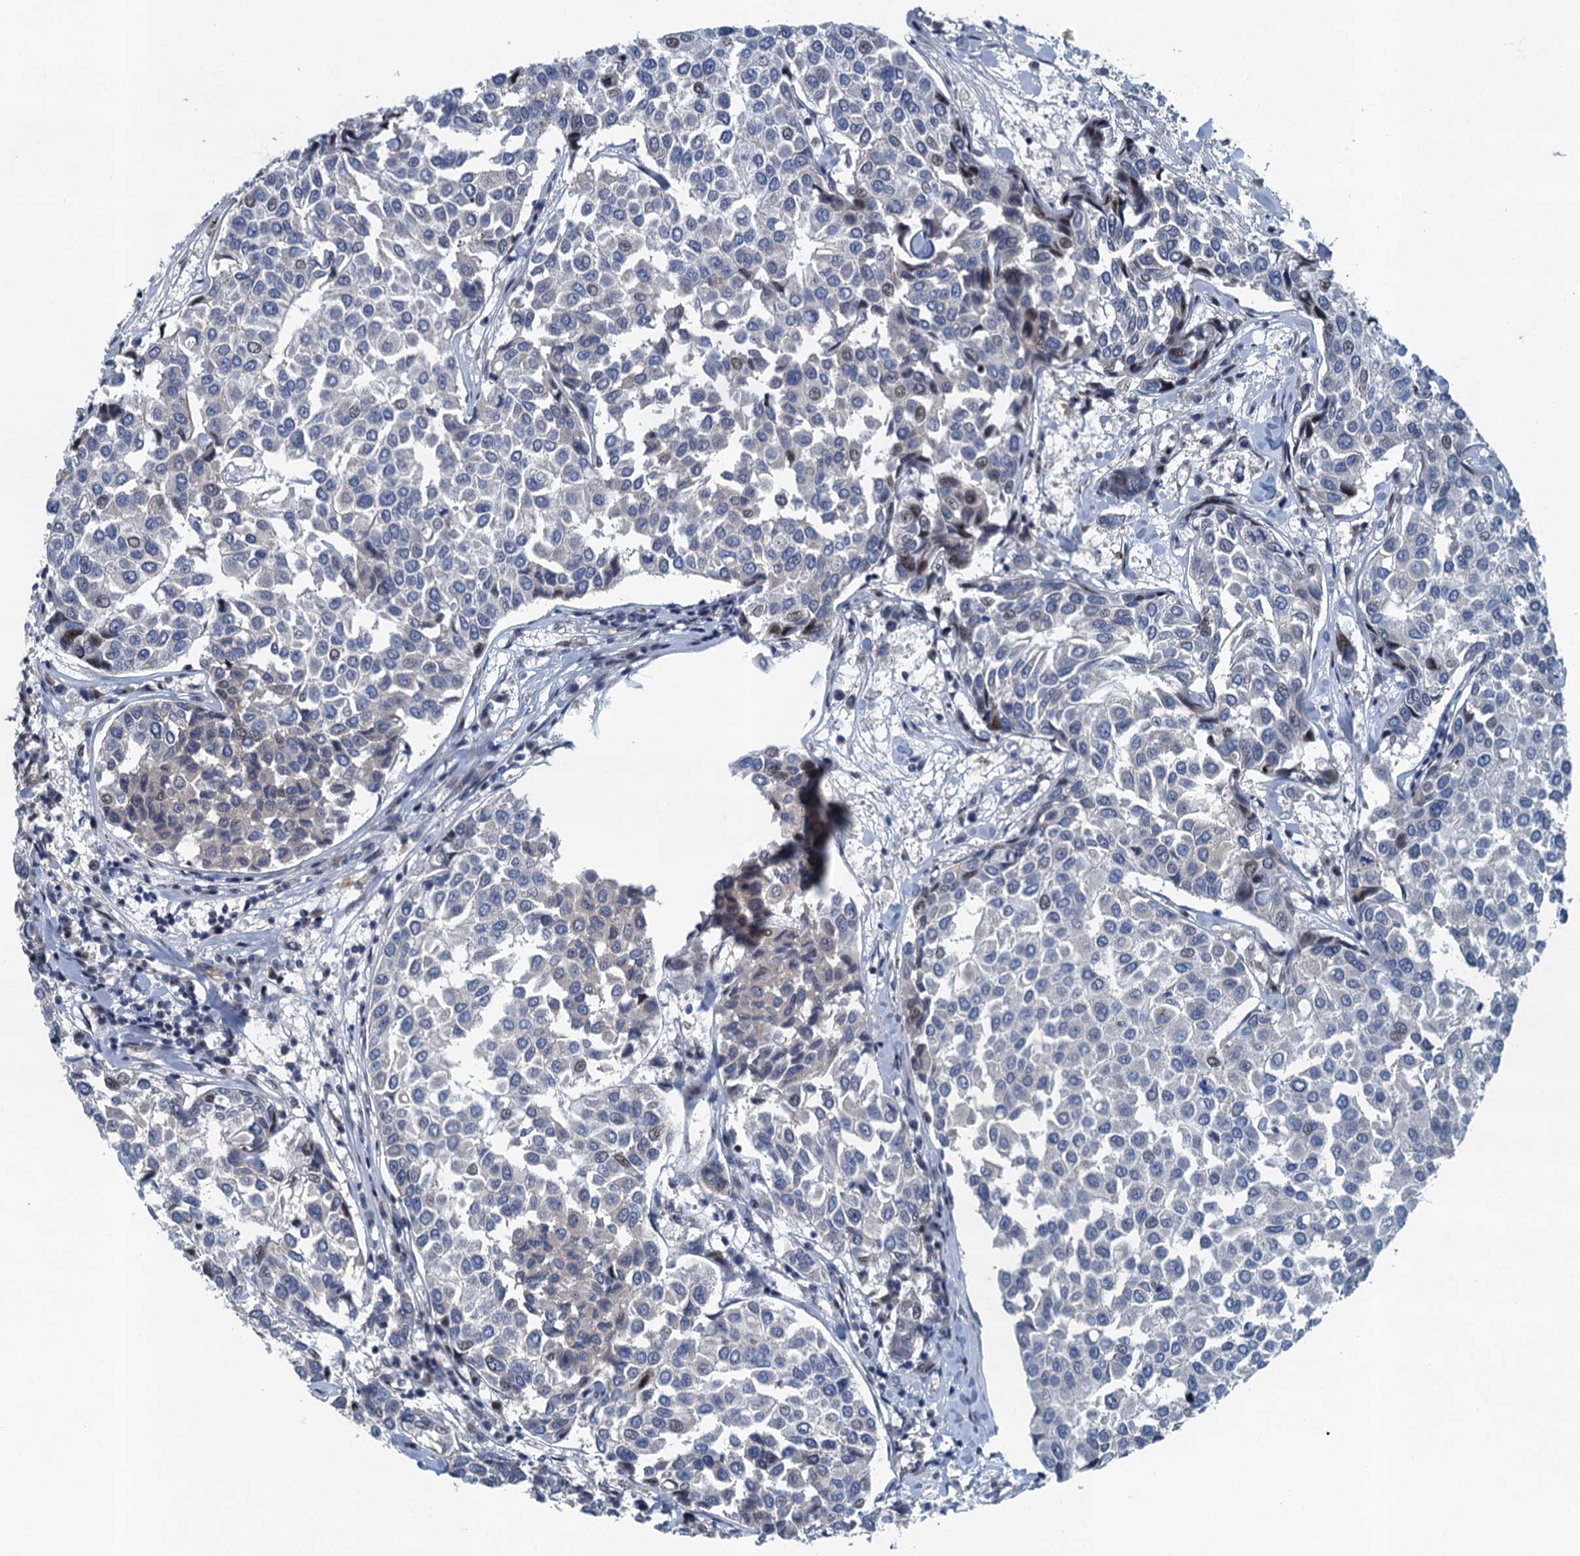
{"staining": {"intensity": "negative", "quantity": "none", "location": "none"}, "tissue": "breast cancer", "cell_type": "Tumor cells", "image_type": "cancer", "snomed": [{"axis": "morphology", "description": "Duct carcinoma"}, {"axis": "topography", "description": "Breast"}], "caption": "Tumor cells show no significant positivity in invasive ductal carcinoma (breast).", "gene": "ANKRD13D", "patient": {"sex": "female", "age": 55}}